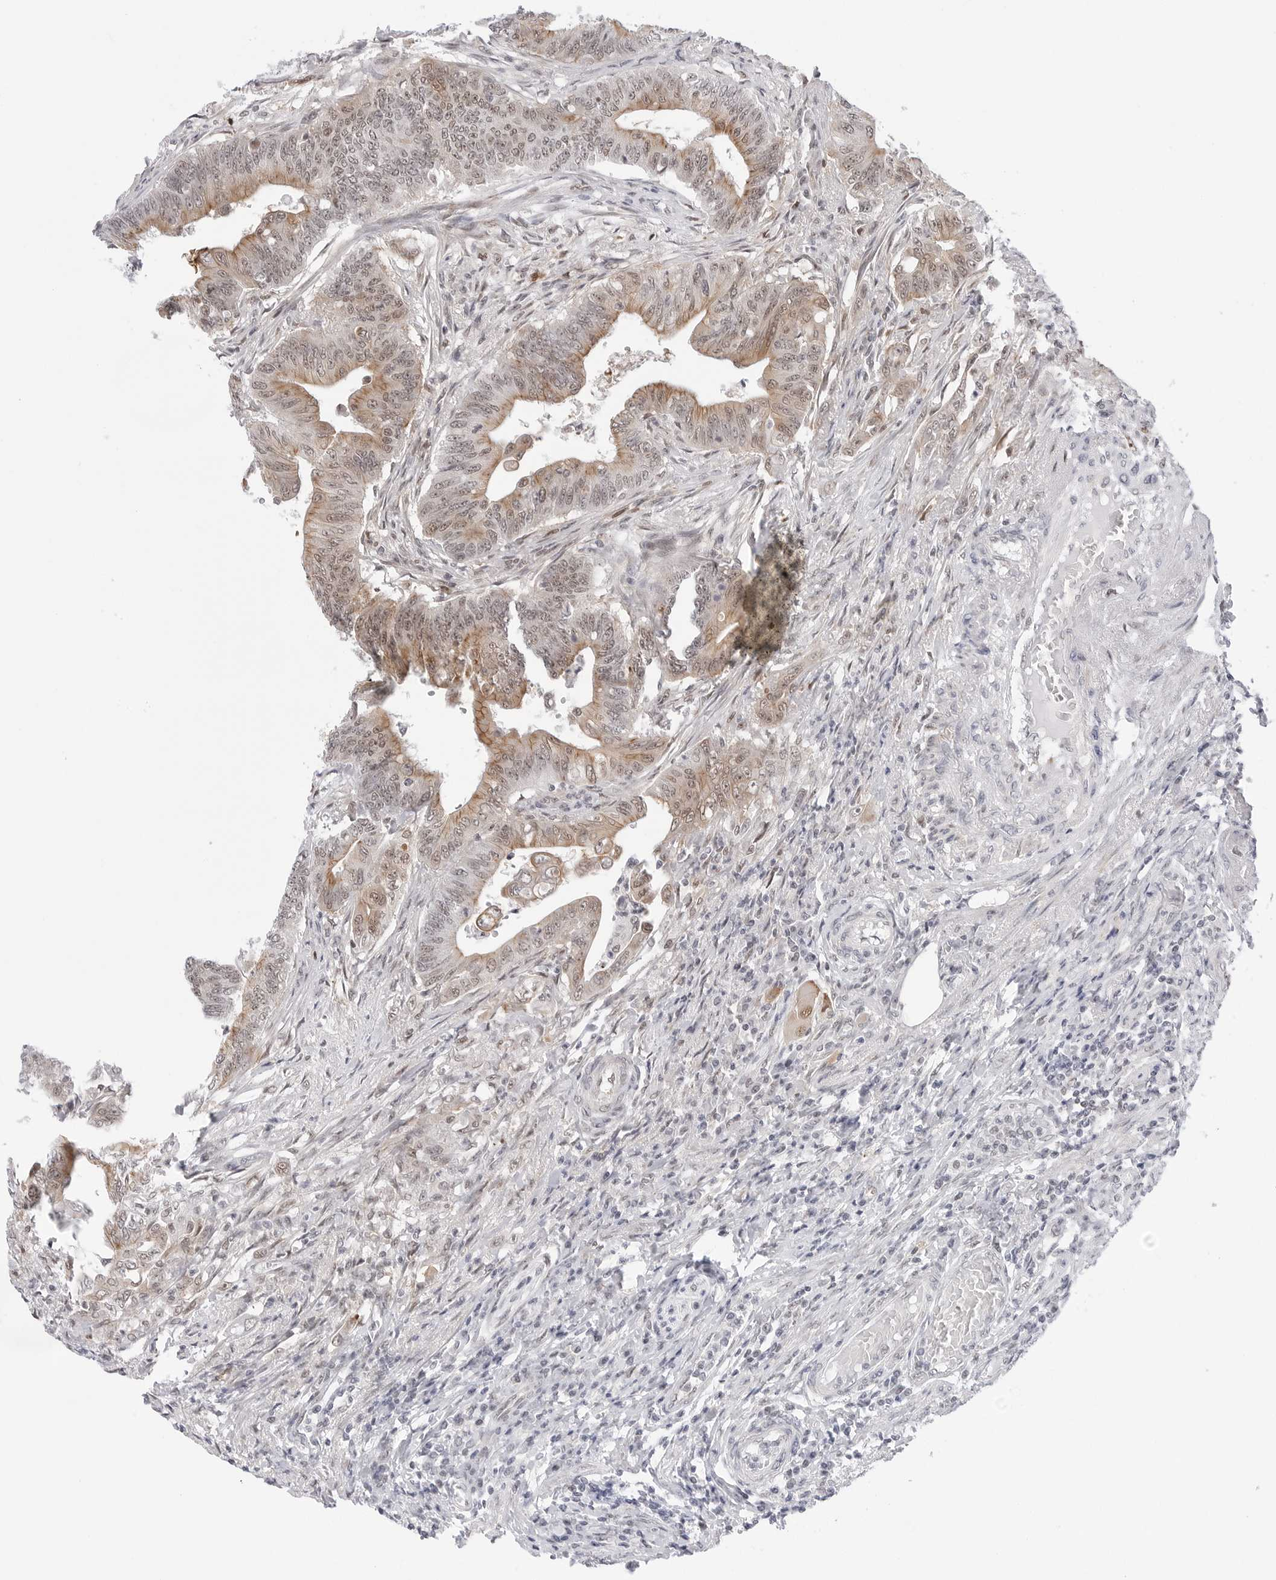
{"staining": {"intensity": "moderate", "quantity": ">75%", "location": "cytoplasmic/membranous,nuclear"}, "tissue": "colorectal cancer", "cell_type": "Tumor cells", "image_type": "cancer", "snomed": [{"axis": "morphology", "description": "Adenoma, NOS"}, {"axis": "morphology", "description": "Adenocarcinoma, NOS"}, {"axis": "topography", "description": "Colon"}], "caption": "Immunohistochemistry micrograph of human colorectal adenocarcinoma stained for a protein (brown), which exhibits medium levels of moderate cytoplasmic/membranous and nuclear expression in about >75% of tumor cells.", "gene": "C1orf162", "patient": {"sex": "male", "age": 79}}